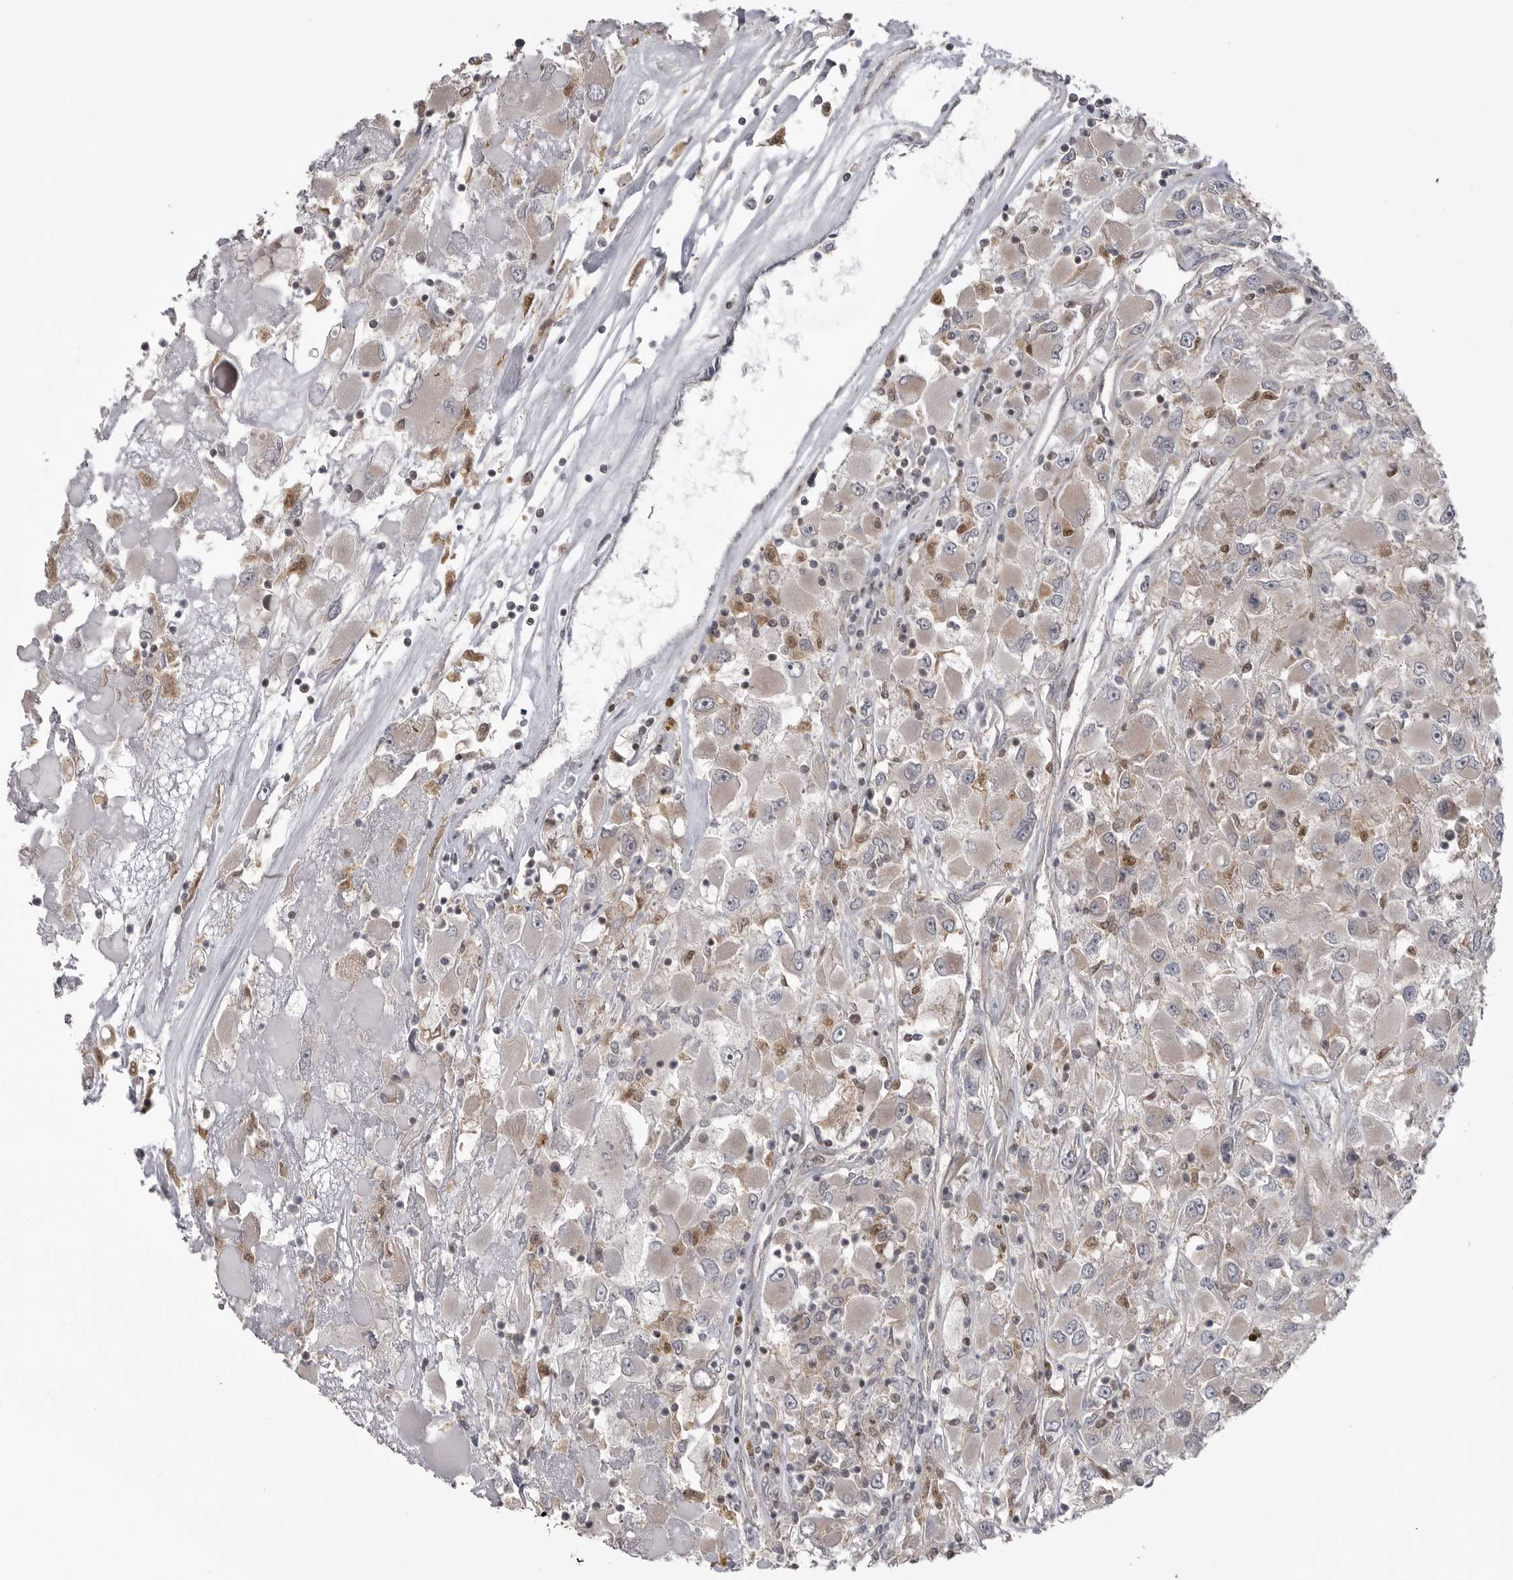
{"staining": {"intensity": "negative", "quantity": "none", "location": "none"}, "tissue": "renal cancer", "cell_type": "Tumor cells", "image_type": "cancer", "snomed": [{"axis": "morphology", "description": "Adenocarcinoma, NOS"}, {"axis": "topography", "description": "Kidney"}], "caption": "The histopathology image shows no significant expression in tumor cells of adenocarcinoma (renal).", "gene": "MAPK13", "patient": {"sex": "female", "age": 52}}